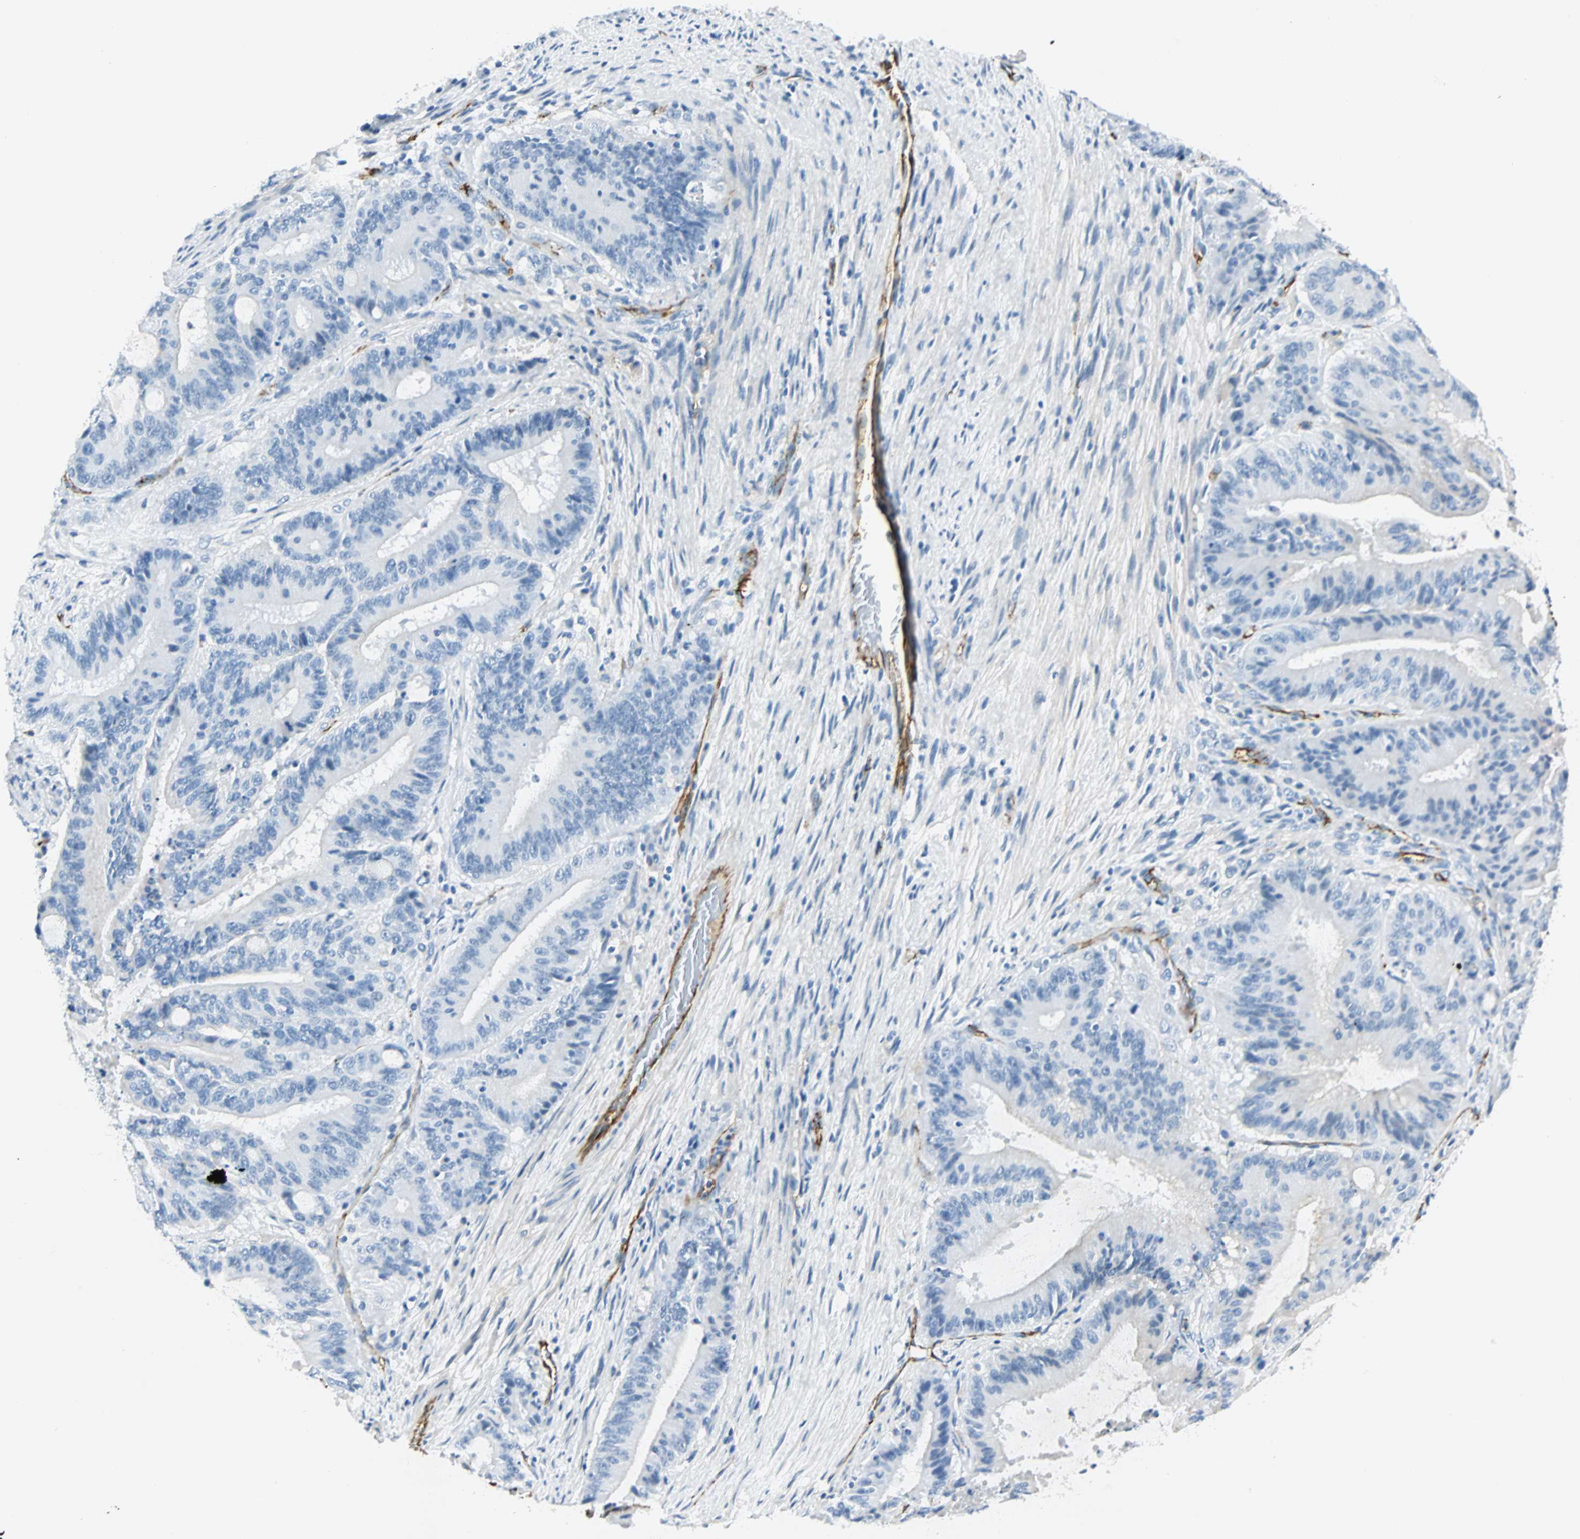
{"staining": {"intensity": "negative", "quantity": "none", "location": "none"}, "tissue": "liver cancer", "cell_type": "Tumor cells", "image_type": "cancer", "snomed": [{"axis": "morphology", "description": "Cholangiocarcinoma"}, {"axis": "topography", "description": "Liver"}], "caption": "Tumor cells show no significant positivity in liver cancer.", "gene": "VPS9D1", "patient": {"sex": "female", "age": 73}}